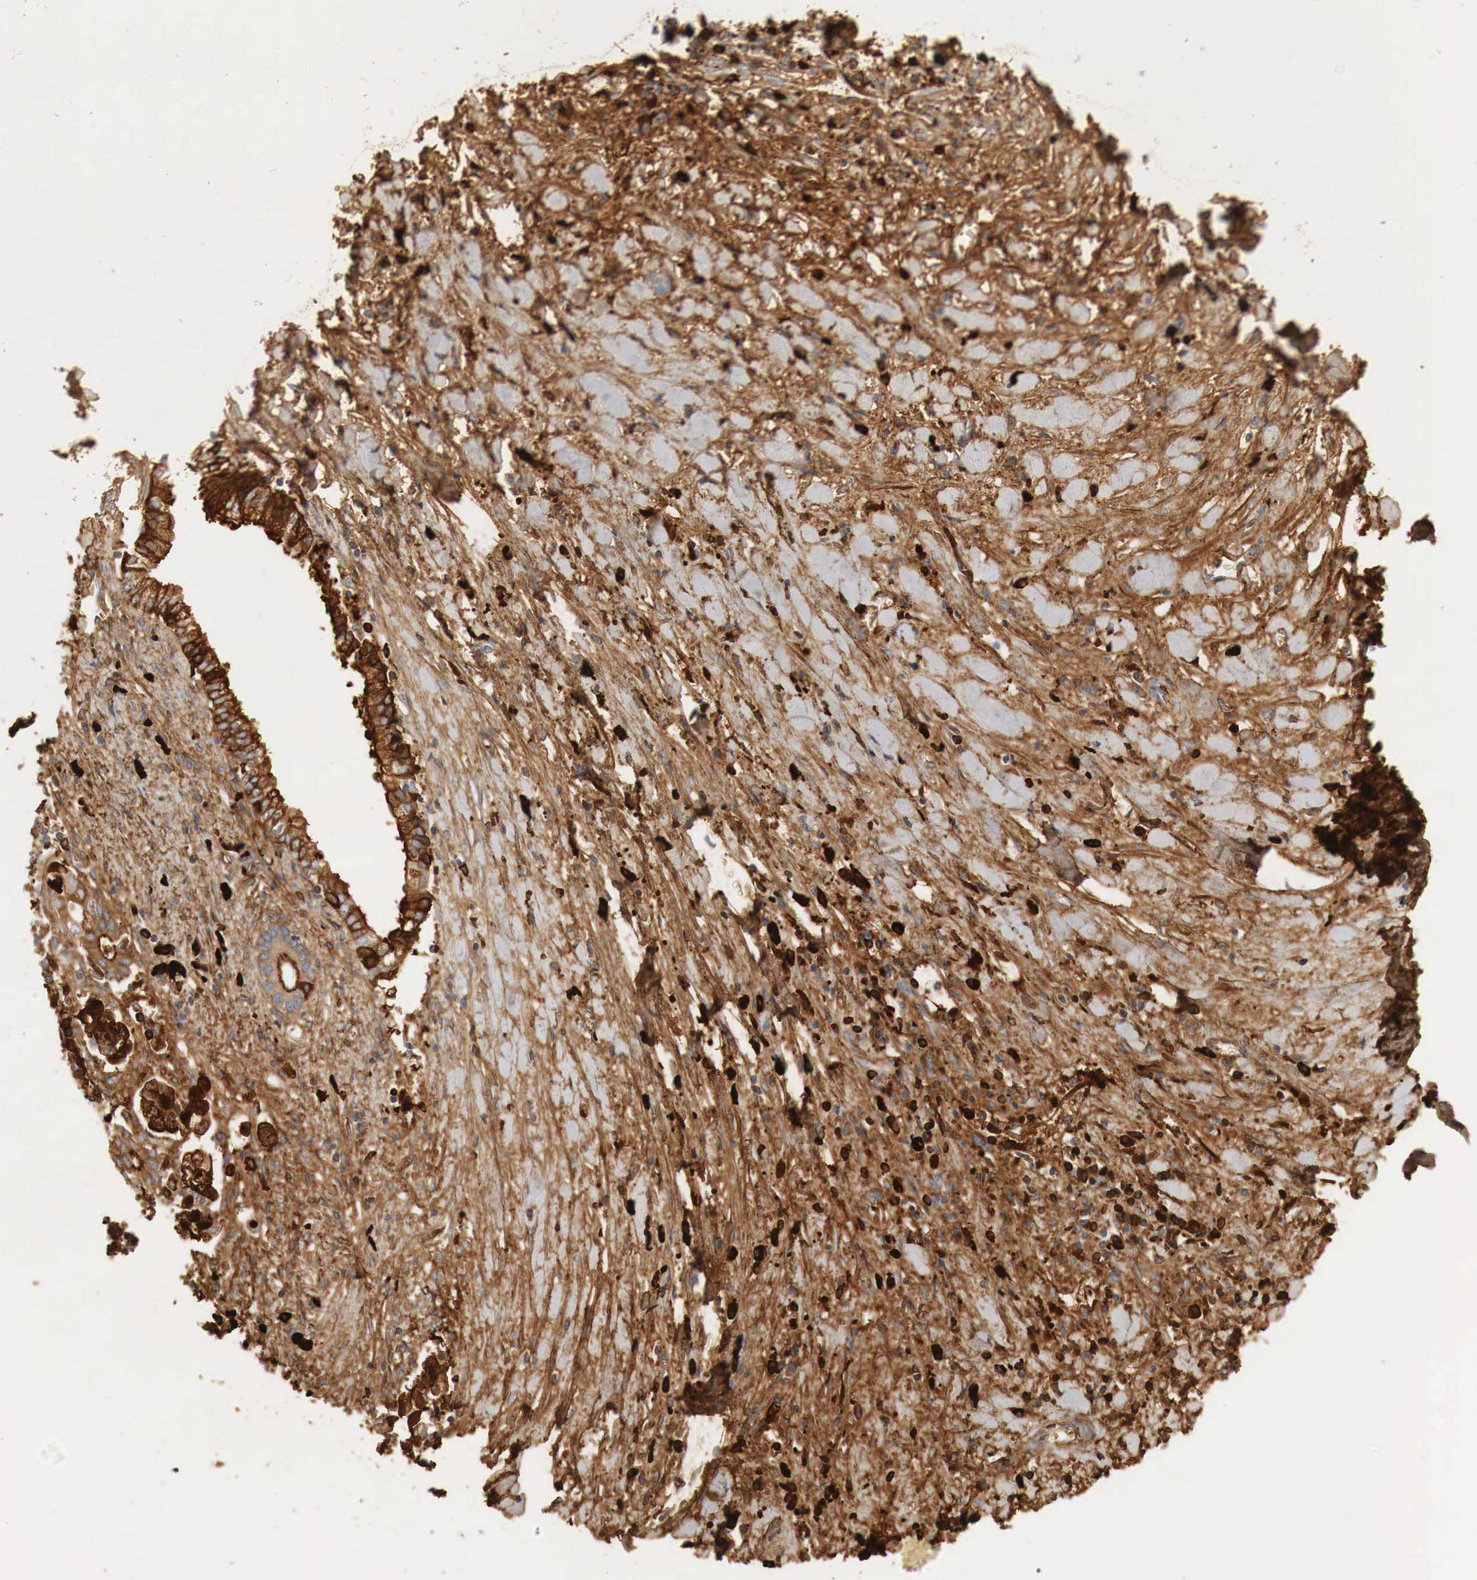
{"staining": {"intensity": "moderate", "quantity": ">75%", "location": "cytoplasmic/membranous"}, "tissue": "liver cancer", "cell_type": "Tumor cells", "image_type": "cancer", "snomed": [{"axis": "morphology", "description": "Cholangiocarcinoma"}, {"axis": "topography", "description": "Liver"}], "caption": "Immunohistochemistry (IHC) image of neoplastic tissue: human cholangiocarcinoma (liver) stained using immunohistochemistry (IHC) exhibits medium levels of moderate protein expression localized specifically in the cytoplasmic/membranous of tumor cells, appearing as a cytoplasmic/membranous brown color.", "gene": "IGLC3", "patient": {"sex": "male", "age": 57}}